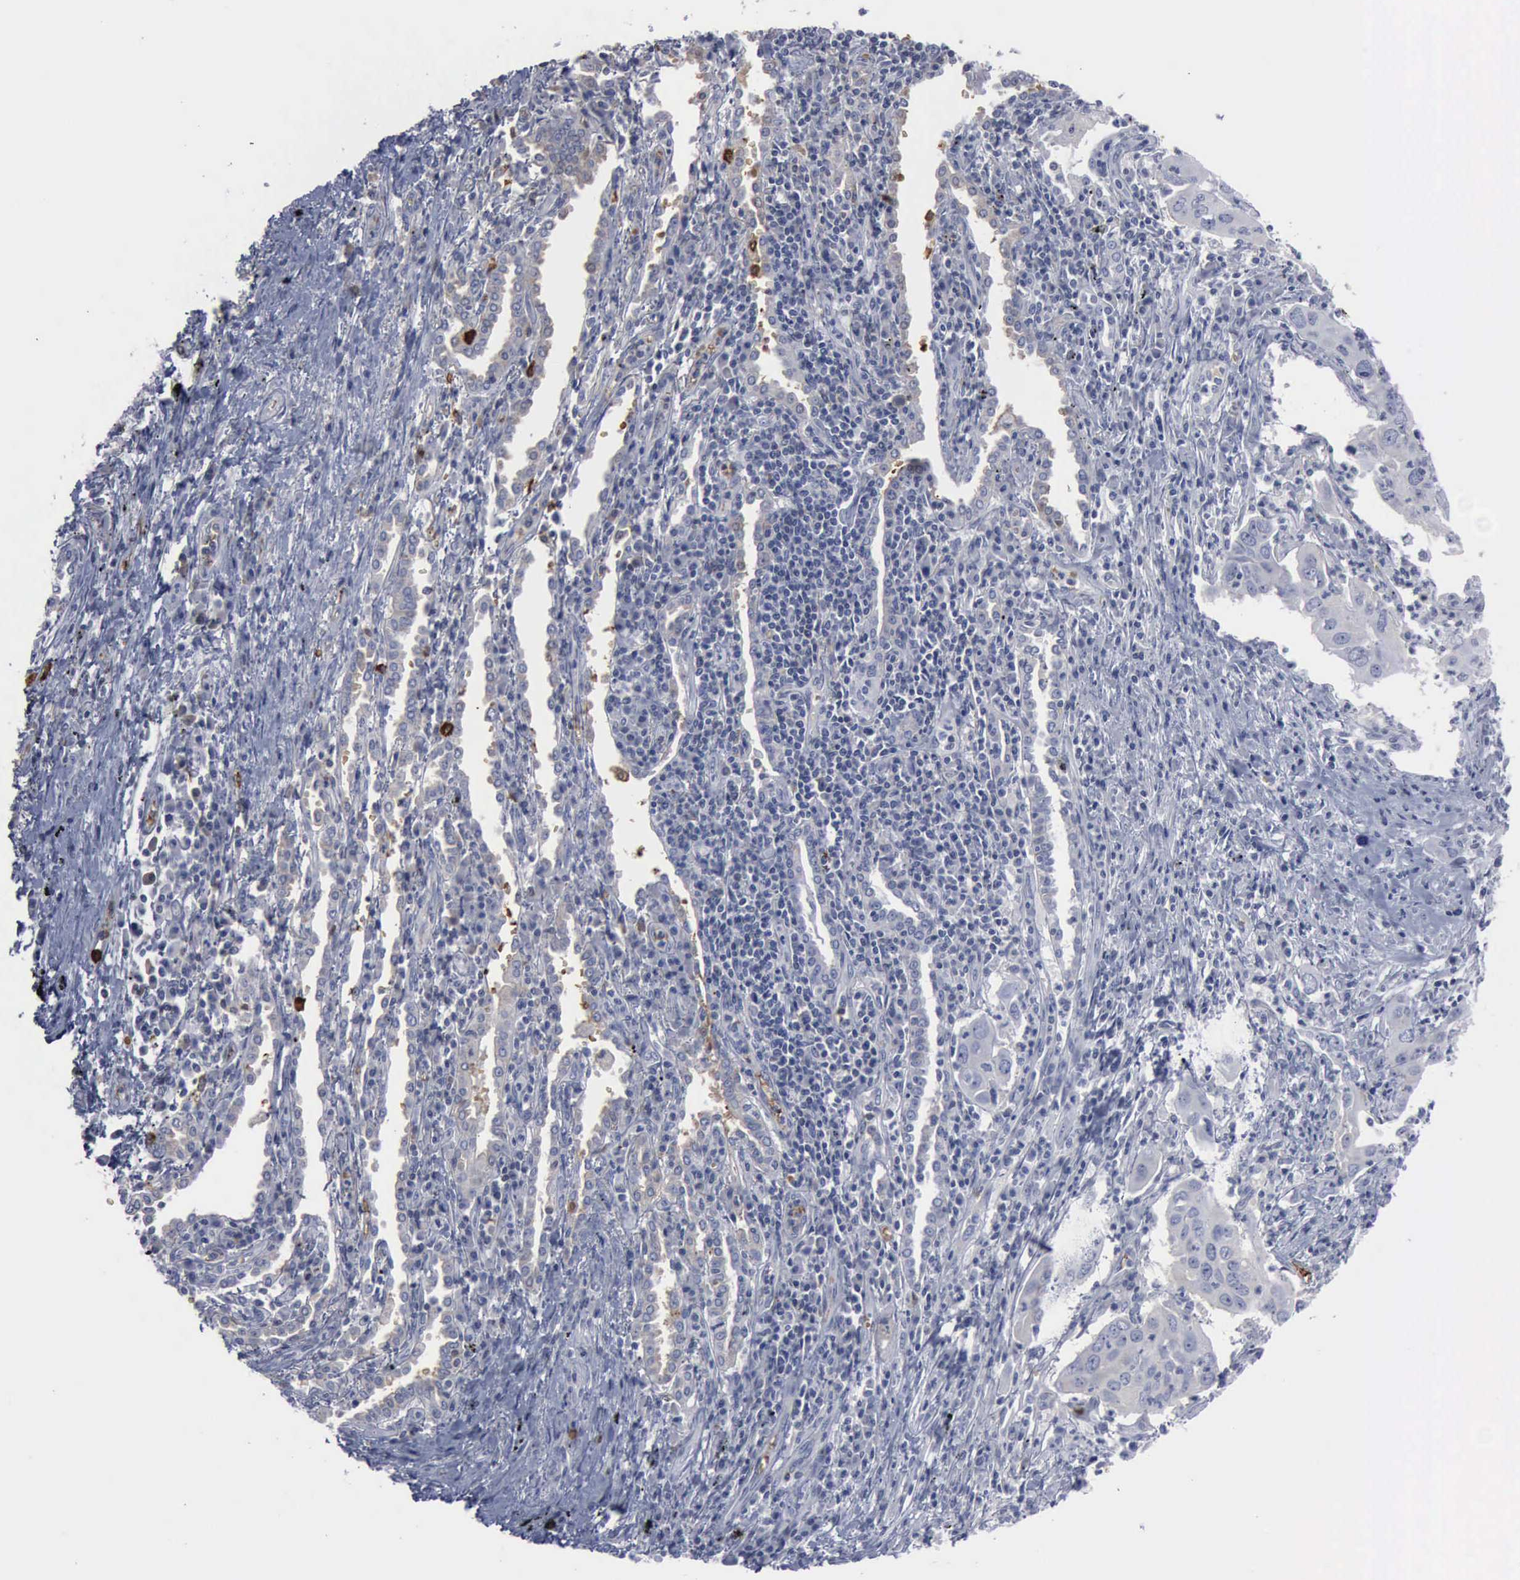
{"staining": {"intensity": "weak", "quantity": "<25%", "location": "cytoplasmic/membranous"}, "tissue": "lung cancer", "cell_type": "Tumor cells", "image_type": "cancer", "snomed": [{"axis": "morphology", "description": "Adenocarcinoma, NOS"}, {"axis": "topography", "description": "Lung"}], "caption": "Lung adenocarcinoma was stained to show a protein in brown. There is no significant positivity in tumor cells.", "gene": "TGFB1", "patient": {"sex": "male", "age": 48}}